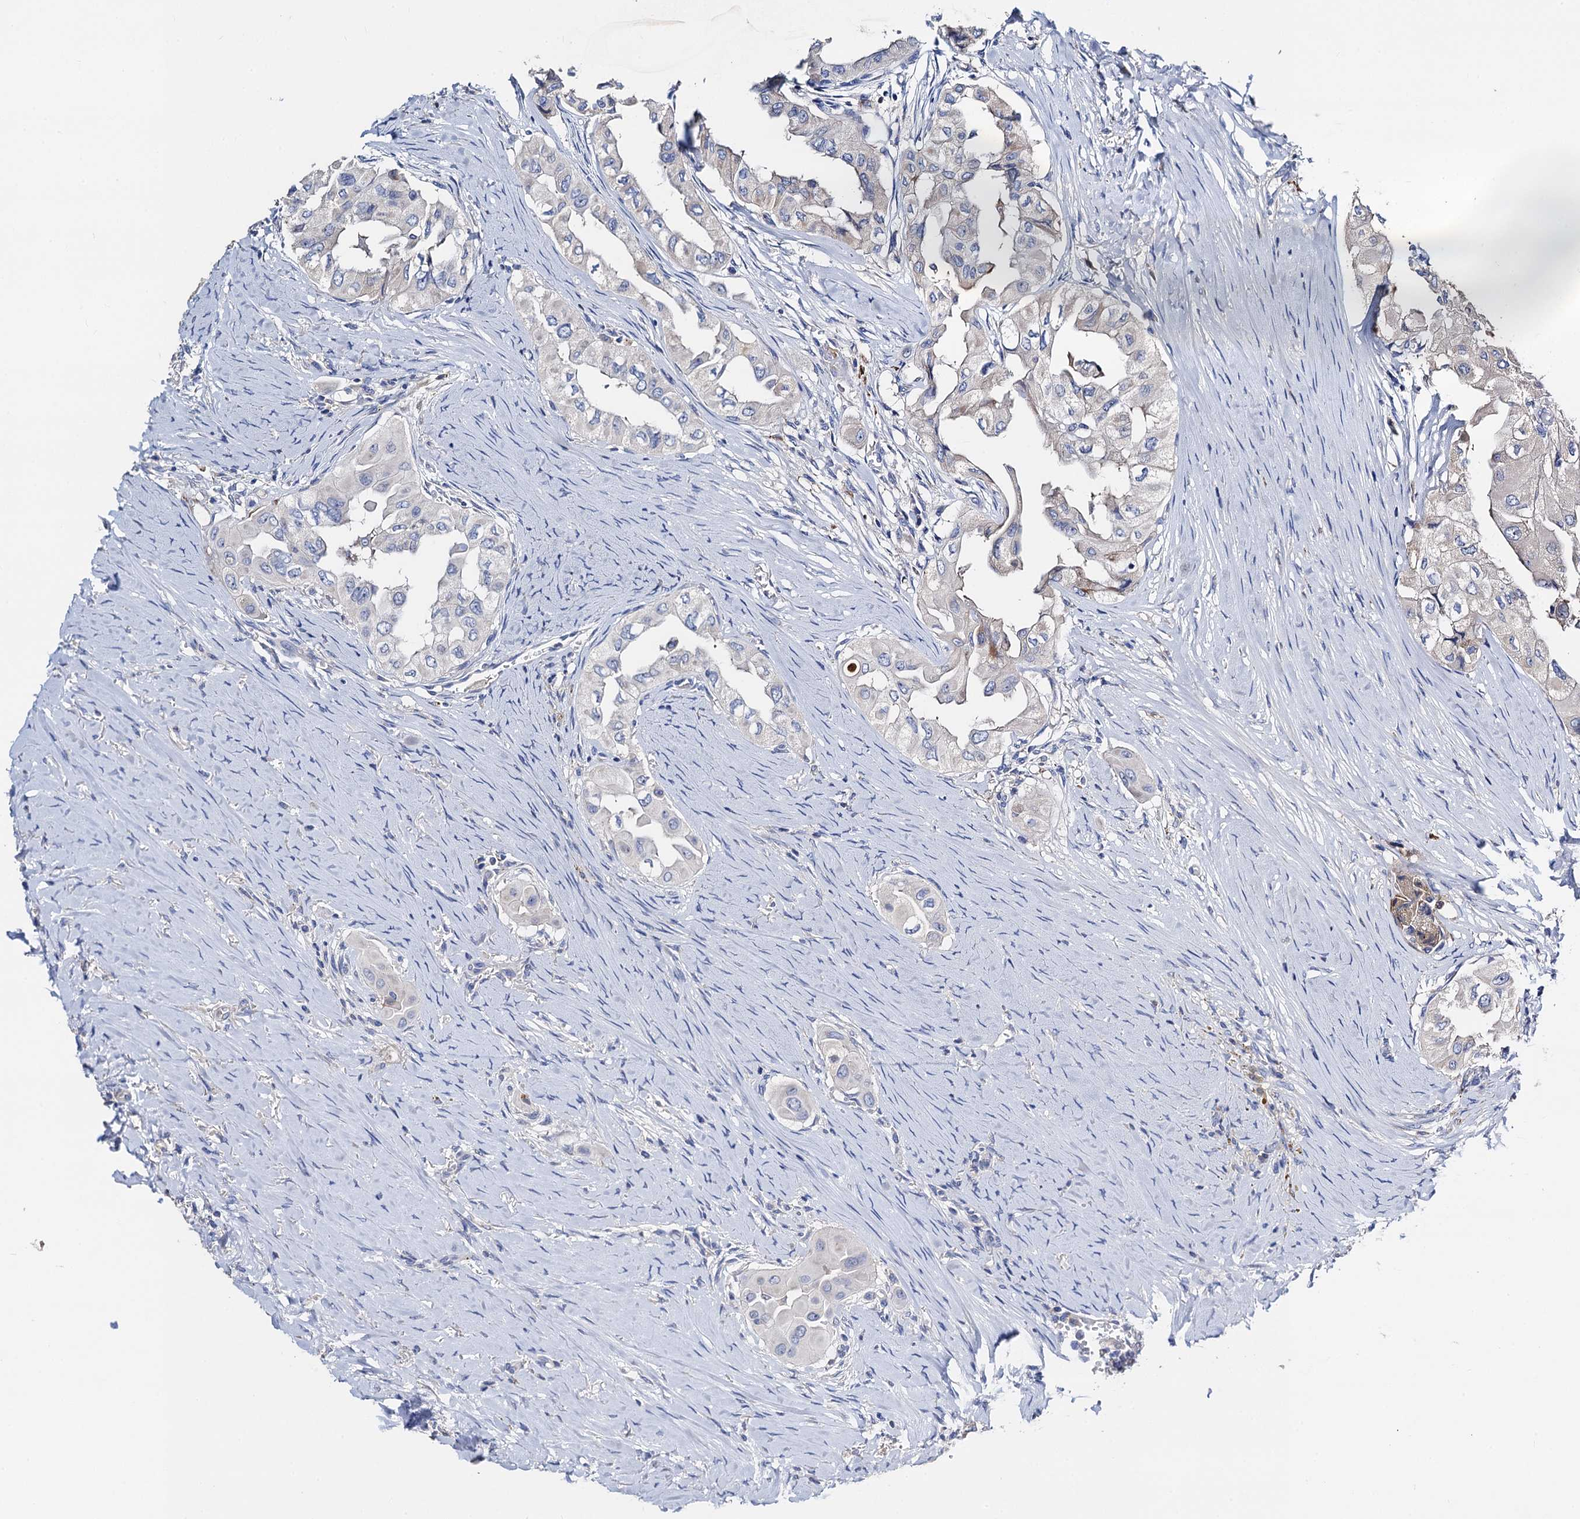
{"staining": {"intensity": "negative", "quantity": "none", "location": "none"}, "tissue": "thyroid cancer", "cell_type": "Tumor cells", "image_type": "cancer", "snomed": [{"axis": "morphology", "description": "Papillary adenocarcinoma, NOS"}, {"axis": "topography", "description": "Thyroid gland"}], "caption": "The immunohistochemistry (IHC) photomicrograph has no significant staining in tumor cells of thyroid cancer (papillary adenocarcinoma) tissue.", "gene": "FREM3", "patient": {"sex": "female", "age": 59}}